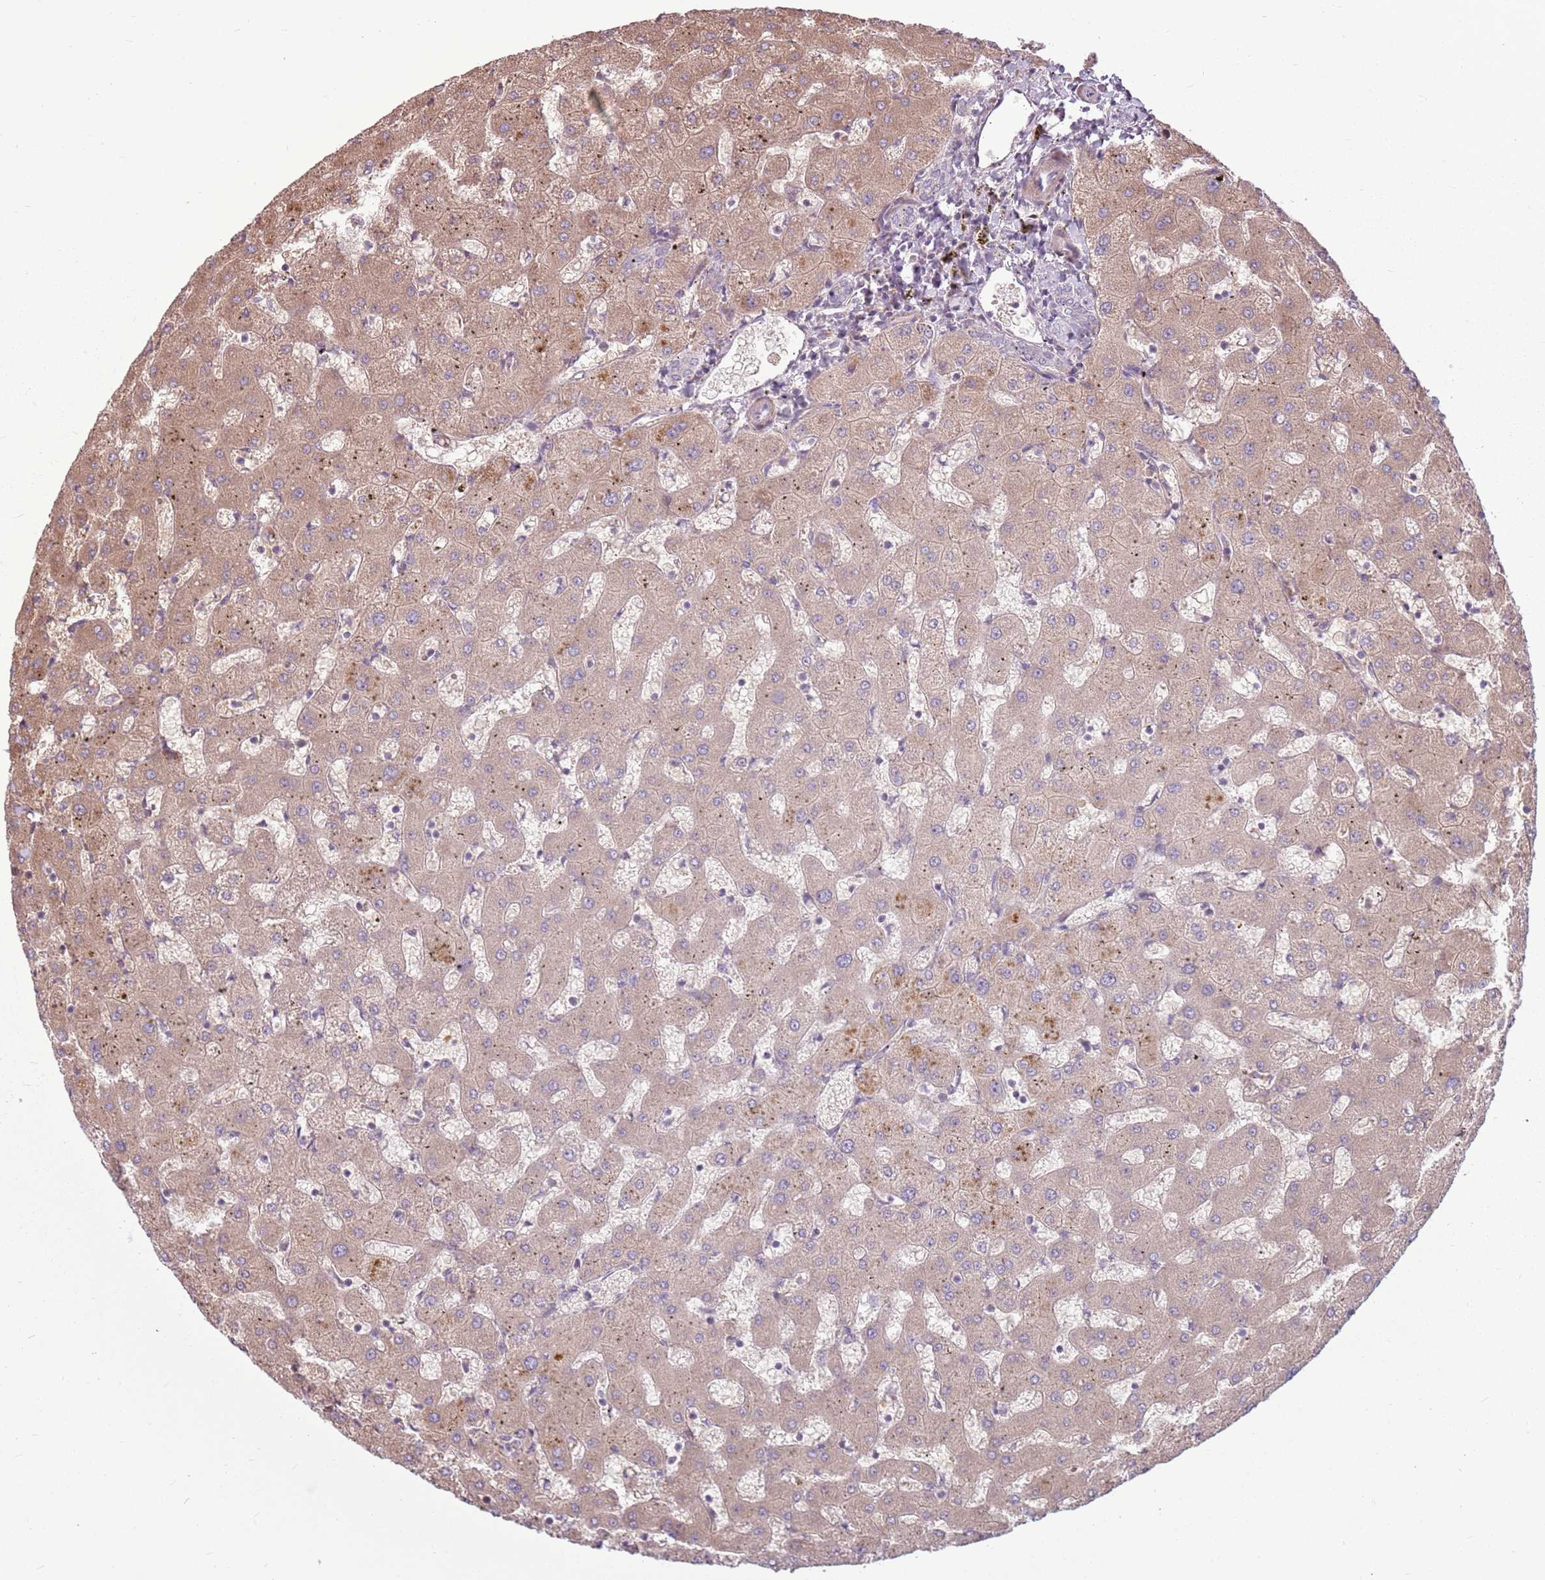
{"staining": {"intensity": "weak", "quantity": "<25%", "location": "cytoplasmic/membranous"}, "tissue": "liver", "cell_type": "Cholangiocytes", "image_type": "normal", "snomed": [{"axis": "morphology", "description": "Normal tissue, NOS"}, {"axis": "topography", "description": "Liver"}], "caption": "This histopathology image is of unremarkable liver stained with immunohistochemistry (IHC) to label a protein in brown with the nuclei are counter-stained blue. There is no expression in cholangiocytes. Nuclei are stained in blue.", "gene": "HSPA14", "patient": {"sex": "female", "age": 63}}